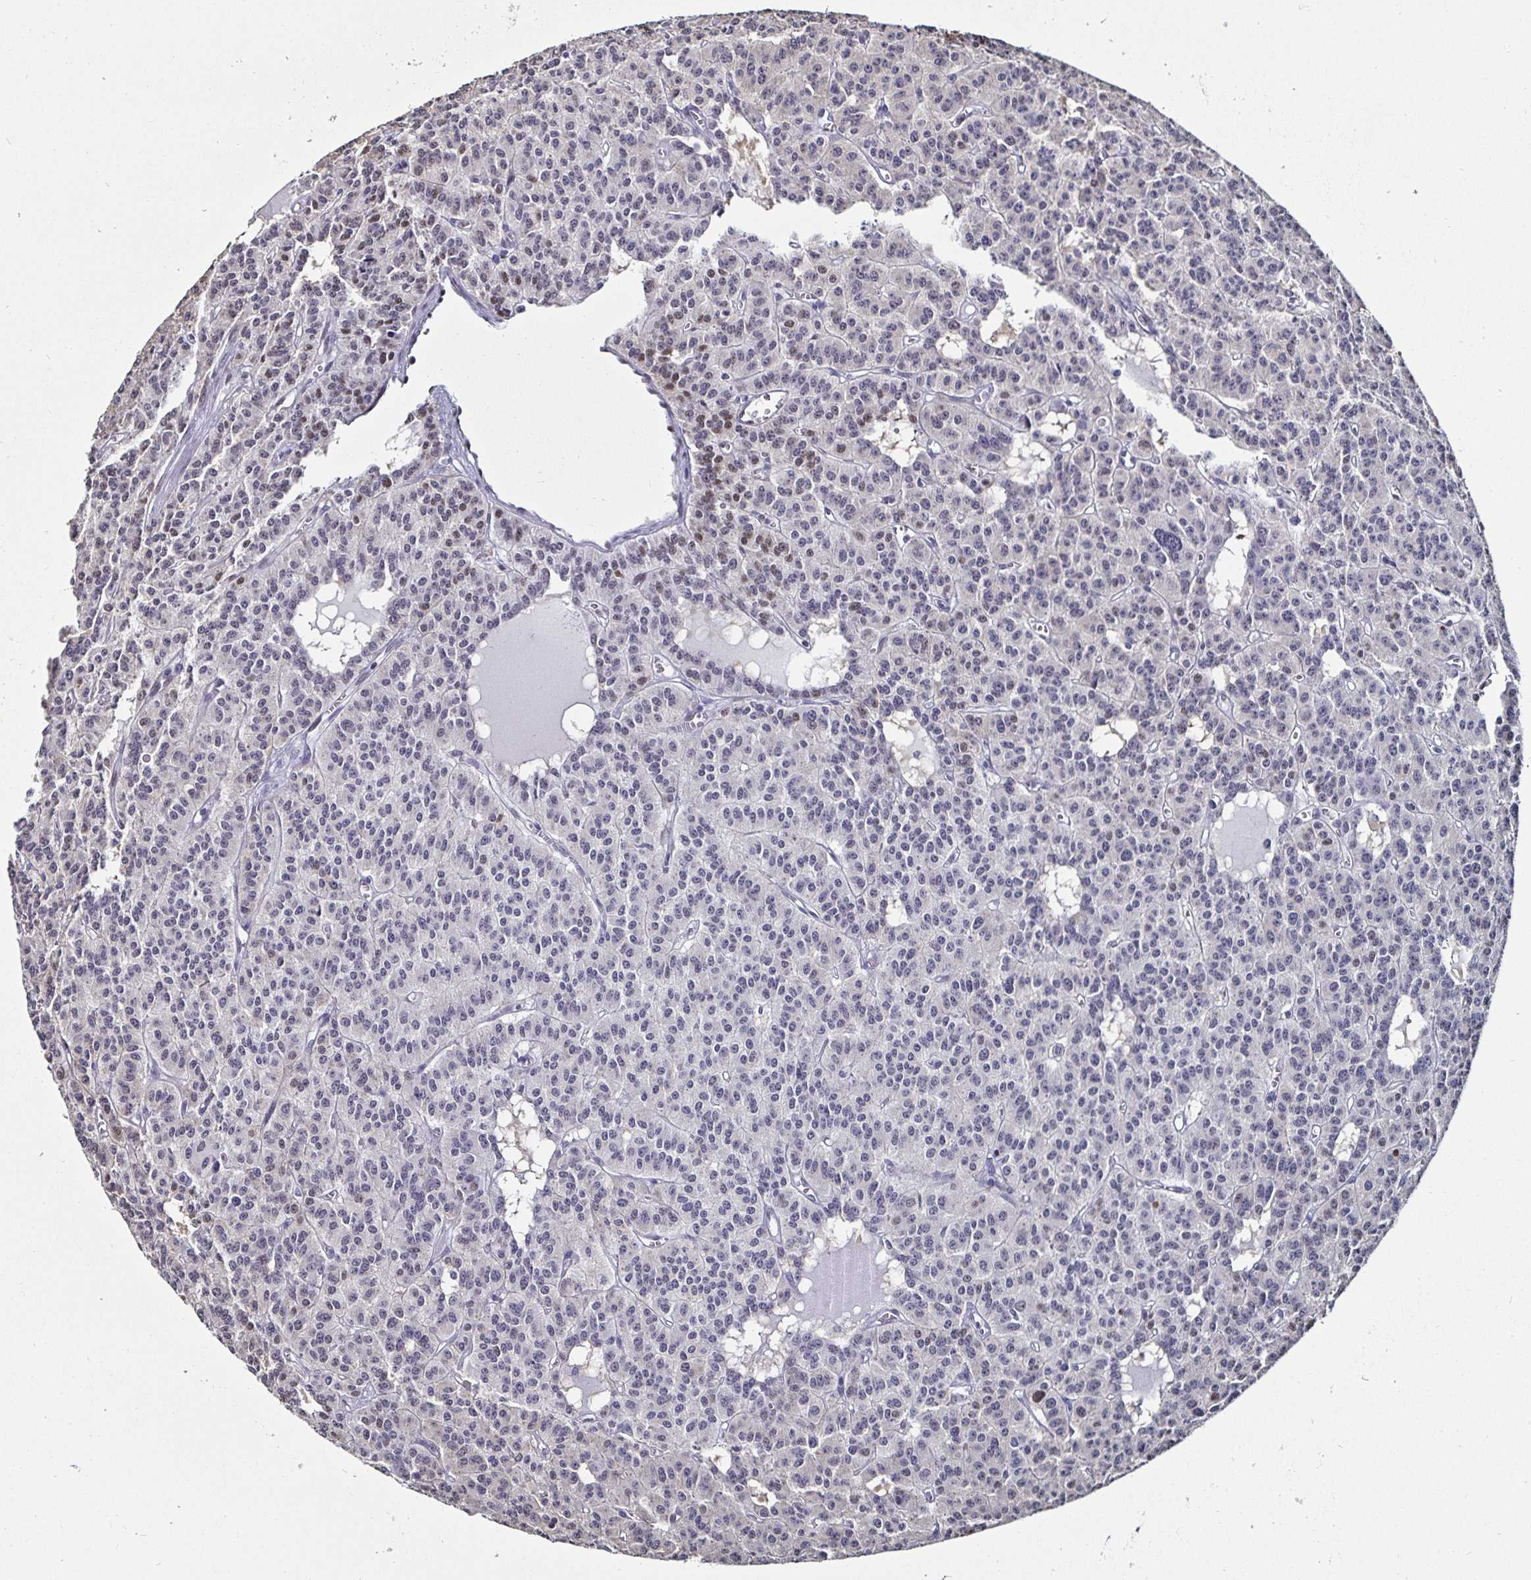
{"staining": {"intensity": "weak", "quantity": "<25%", "location": "nuclear"}, "tissue": "carcinoid", "cell_type": "Tumor cells", "image_type": "cancer", "snomed": [{"axis": "morphology", "description": "Carcinoid, malignant, NOS"}, {"axis": "topography", "description": "Lung"}], "caption": "This is a photomicrograph of immunohistochemistry (IHC) staining of carcinoid (malignant), which shows no staining in tumor cells.", "gene": "DDX39B", "patient": {"sex": "female", "age": 71}}